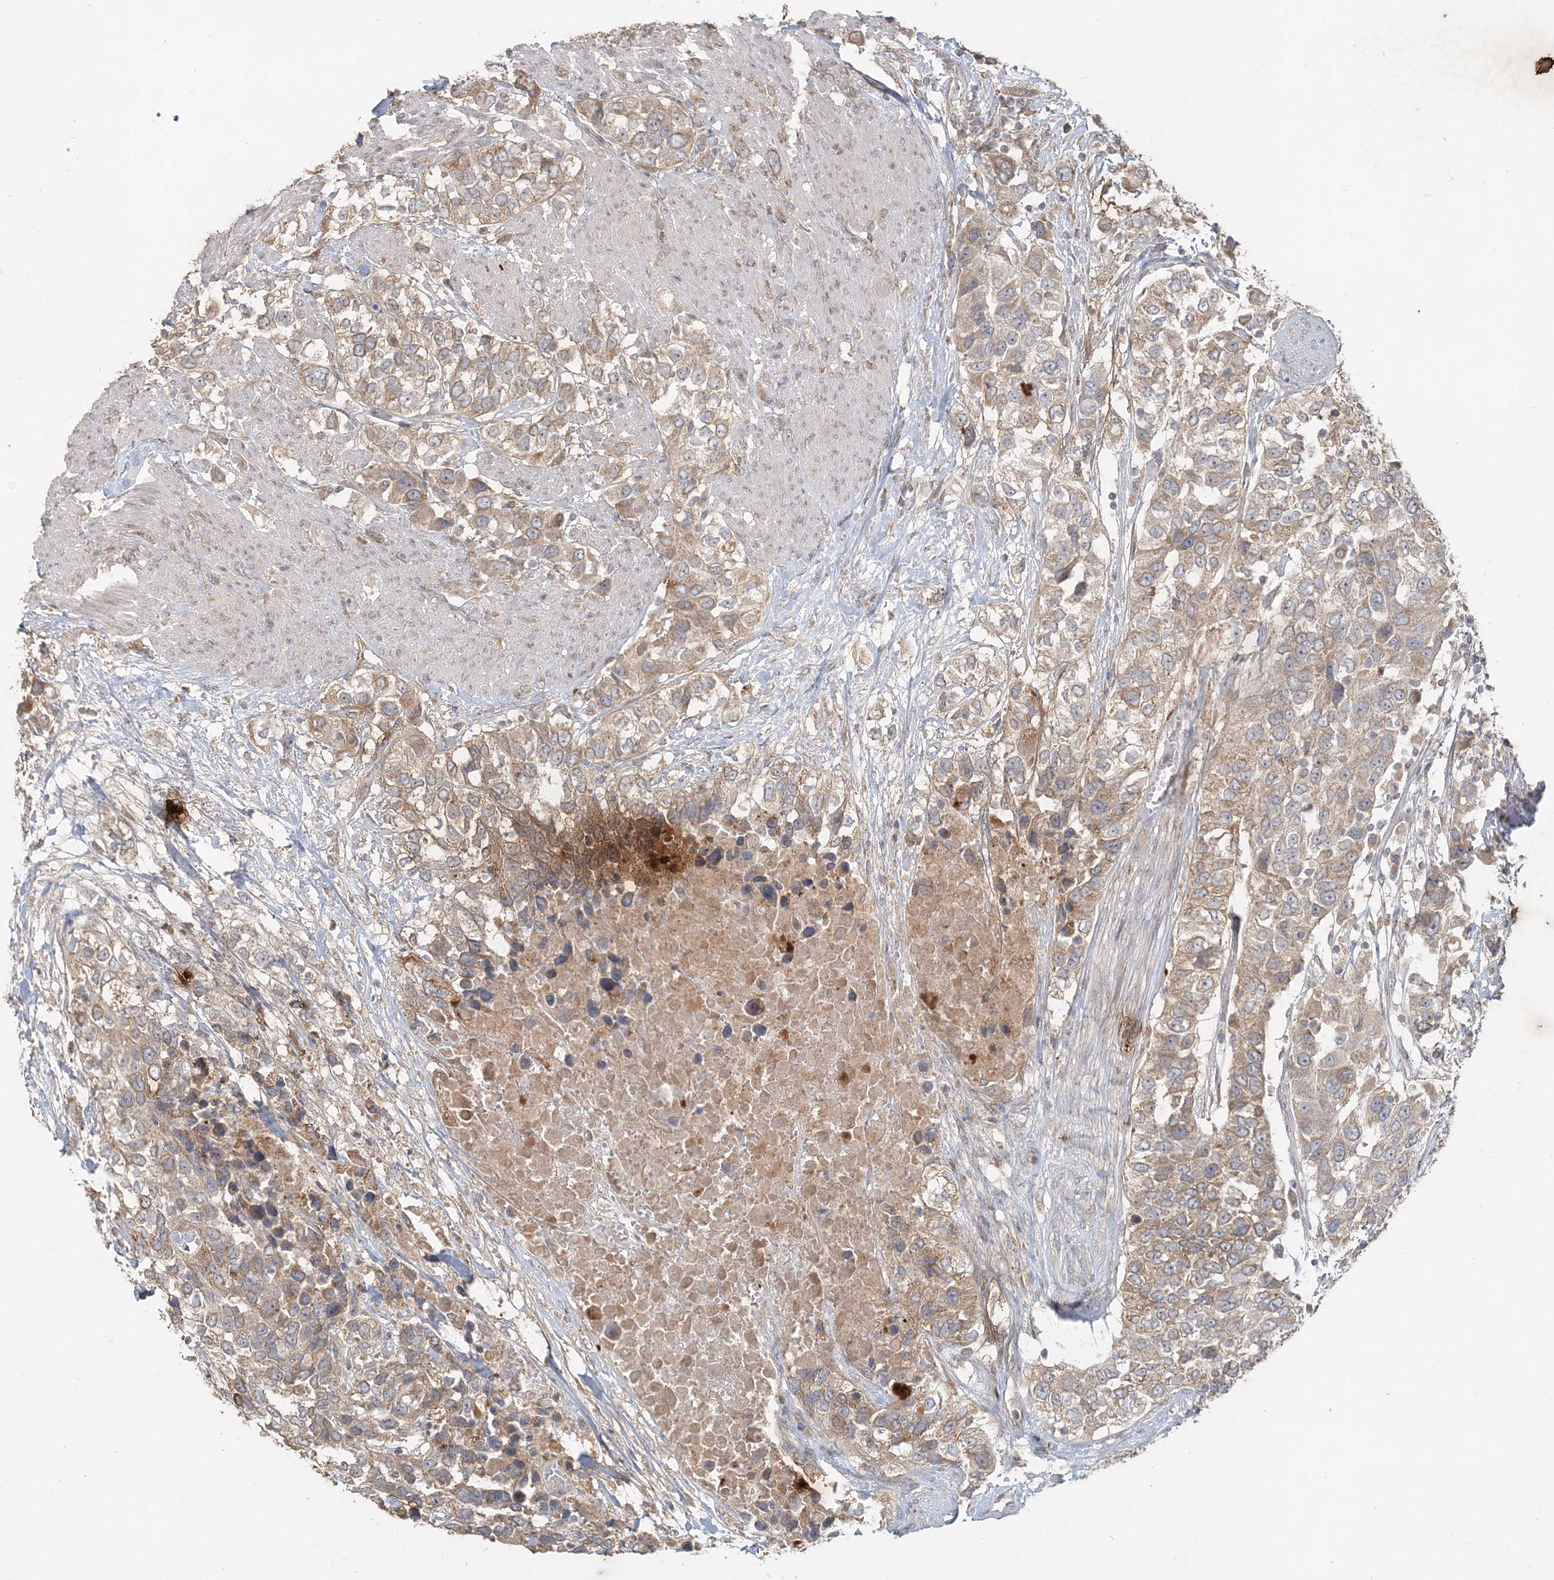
{"staining": {"intensity": "moderate", "quantity": ">75%", "location": "cytoplasmic/membranous"}, "tissue": "urothelial cancer", "cell_type": "Tumor cells", "image_type": "cancer", "snomed": [{"axis": "morphology", "description": "Urothelial carcinoma, High grade"}, {"axis": "topography", "description": "Urinary bladder"}], "caption": "Immunohistochemical staining of human high-grade urothelial carcinoma displays medium levels of moderate cytoplasmic/membranous protein staining in about >75% of tumor cells. Immunohistochemistry stains the protein of interest in brown and the nuclei are stained blue.", "gene": "RAB14", "patient": {"sex": "female", "age": 80}}